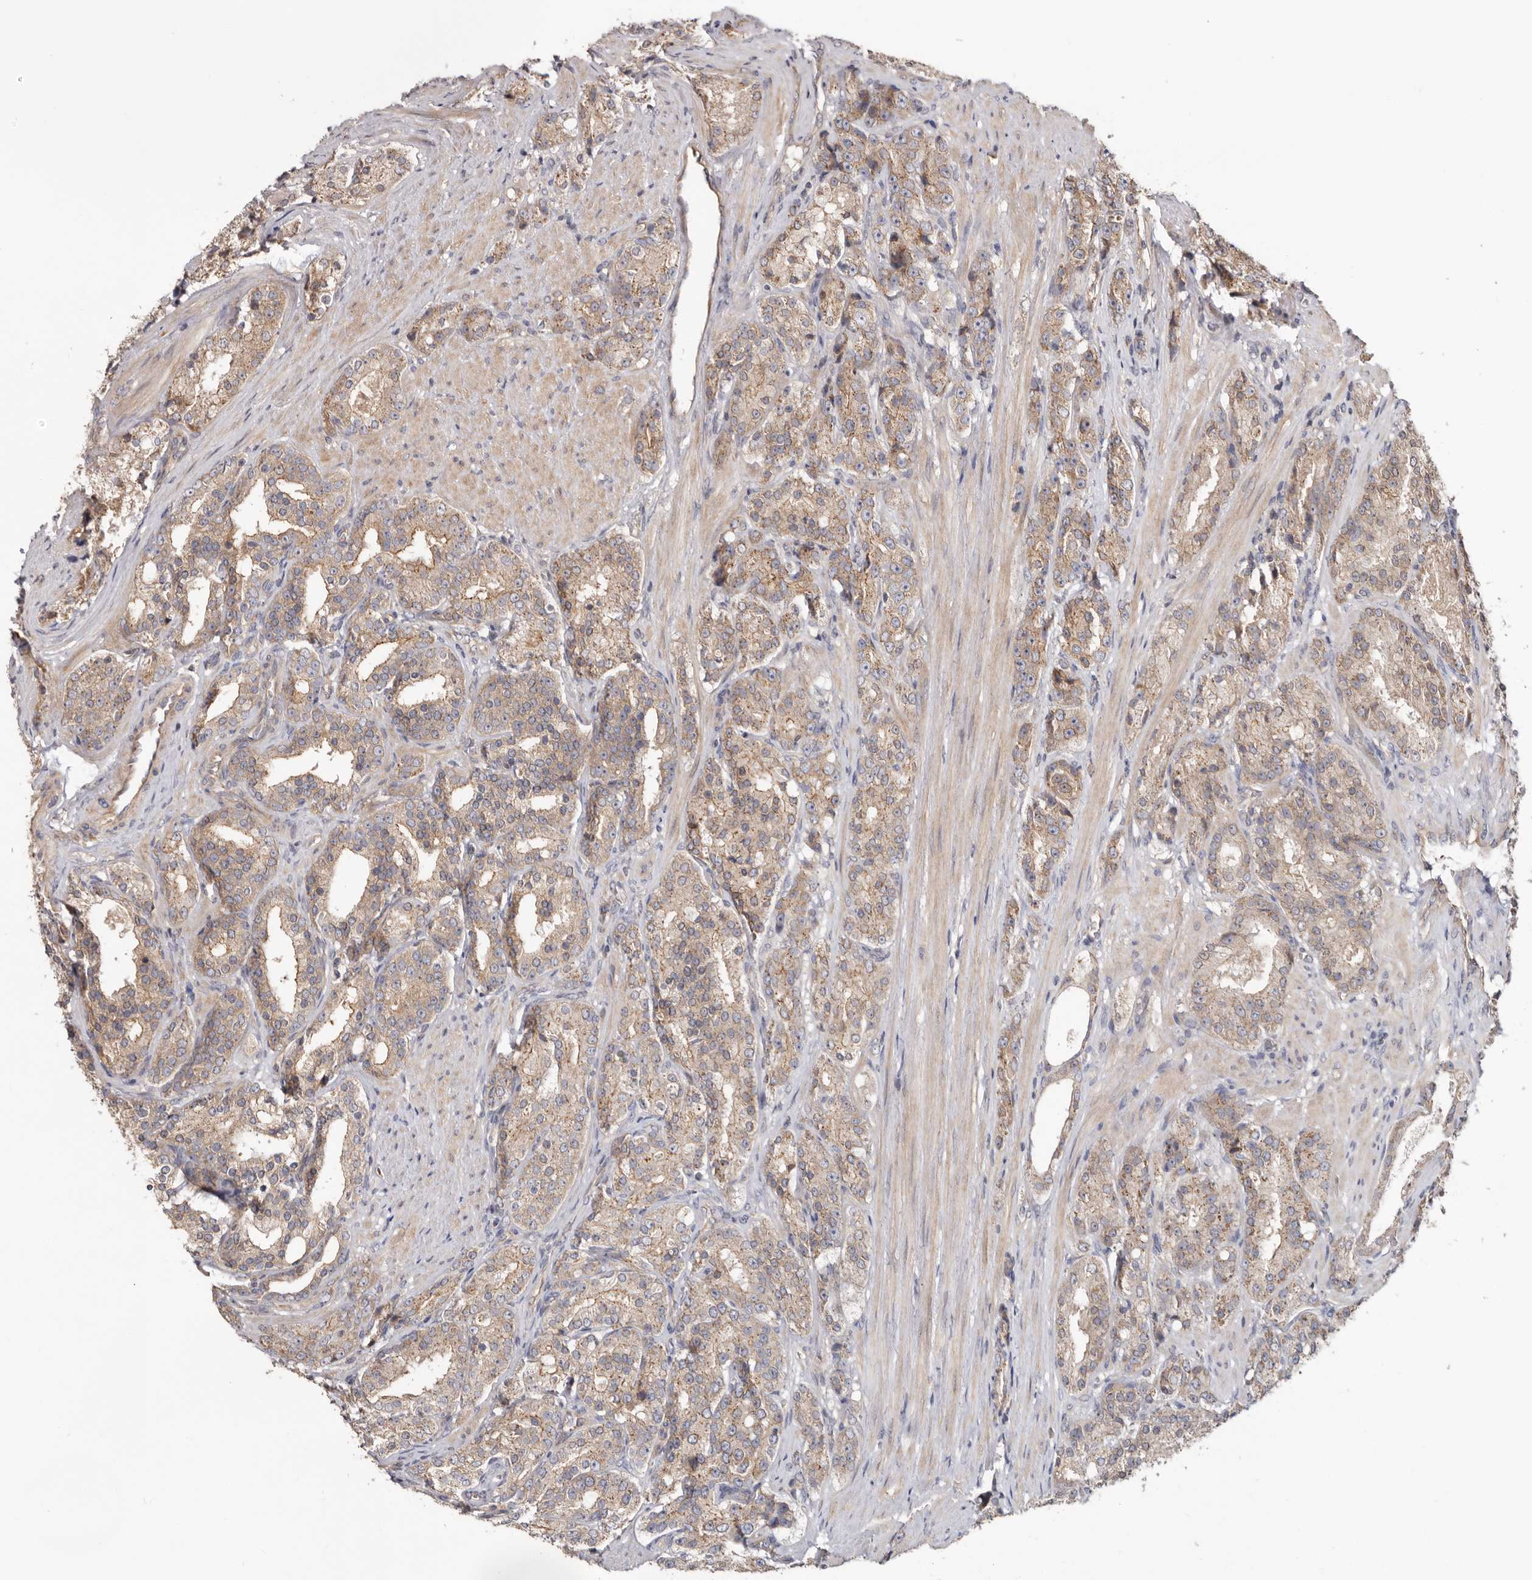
{"staining": {"intensity": "weak", "quantity": ">75%", "location": "cytoplasmic/membranous"}, "tissue": "prostate cancer", "cell_type": "Tumor cells", "image_type": "cancer", "snomed": [{"axis": "morphology", "description": "Adenocarcinoma, High grade"}, {"axis": "topography", "description": "Prostate"}], "caption": "Prostate adenocarcinoma (high-grade) stained for a protein demonstrates weak cytoplasmic/membranous positivity in tumor cells.", "gene": "TMUB1", "patient": {"sex": "male", "age": 60}}